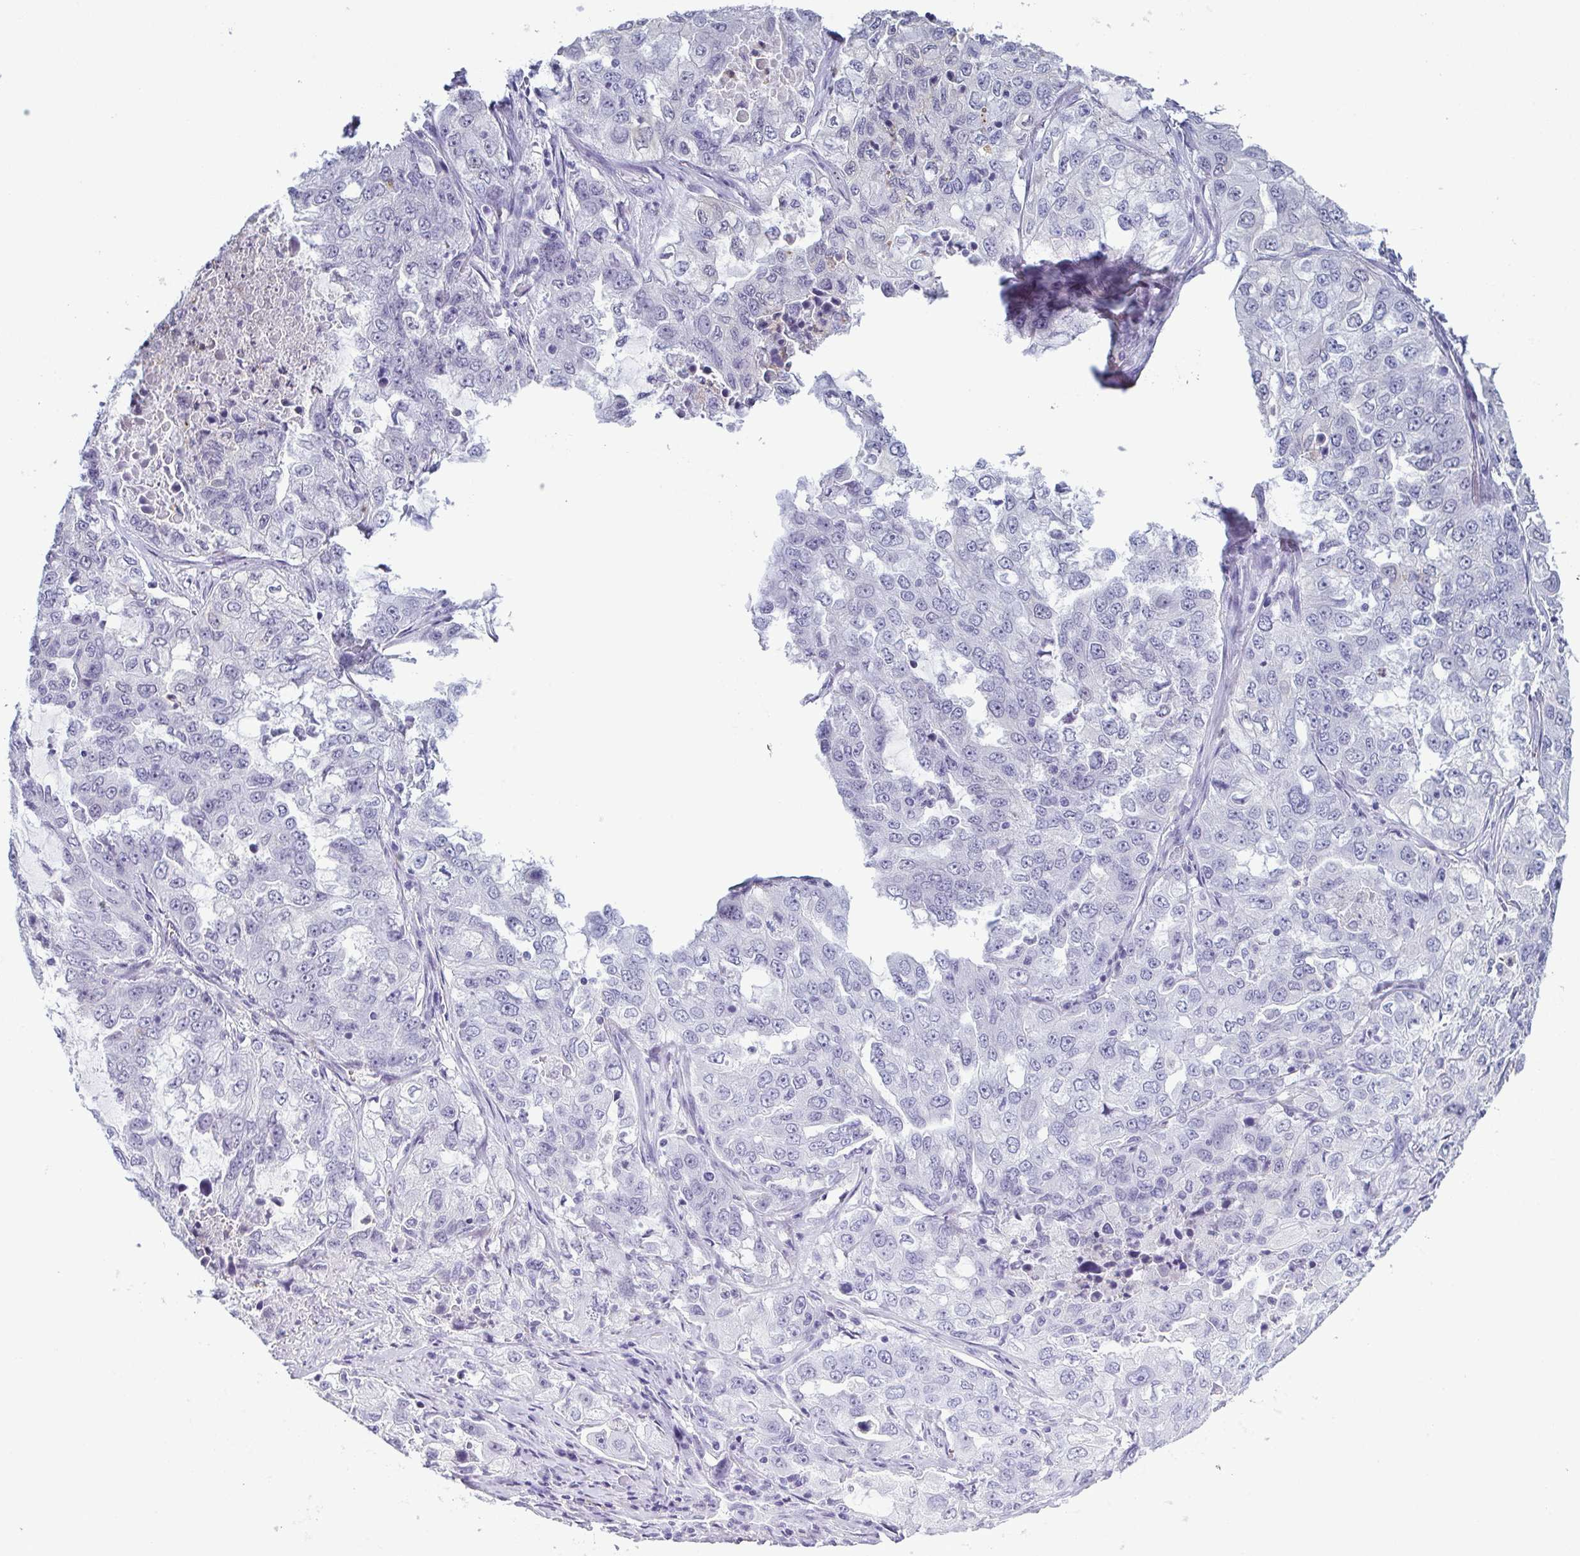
{"staining": {"intensity": "negative", "quantity": "none", "location": "none"}, "tissue": "lung cancer", "cell_type": "Tumor cells", "image_type": "cancer", "snomed": [{"axis": "morphology", "description": "Adenocarcinoma, NOS"}, {"axis": "topography", "description": "Lung"}], "caption": "An IHC photomicrograph of adenocarcinoma (lung) is shown. There is no staining in tumor cells of adenocarcinoma (lung). (DAB immunohistochemistry with hematoxylin counter stain).", "gene": "CDA", "patient": {"sex": "female", "age": 61}}